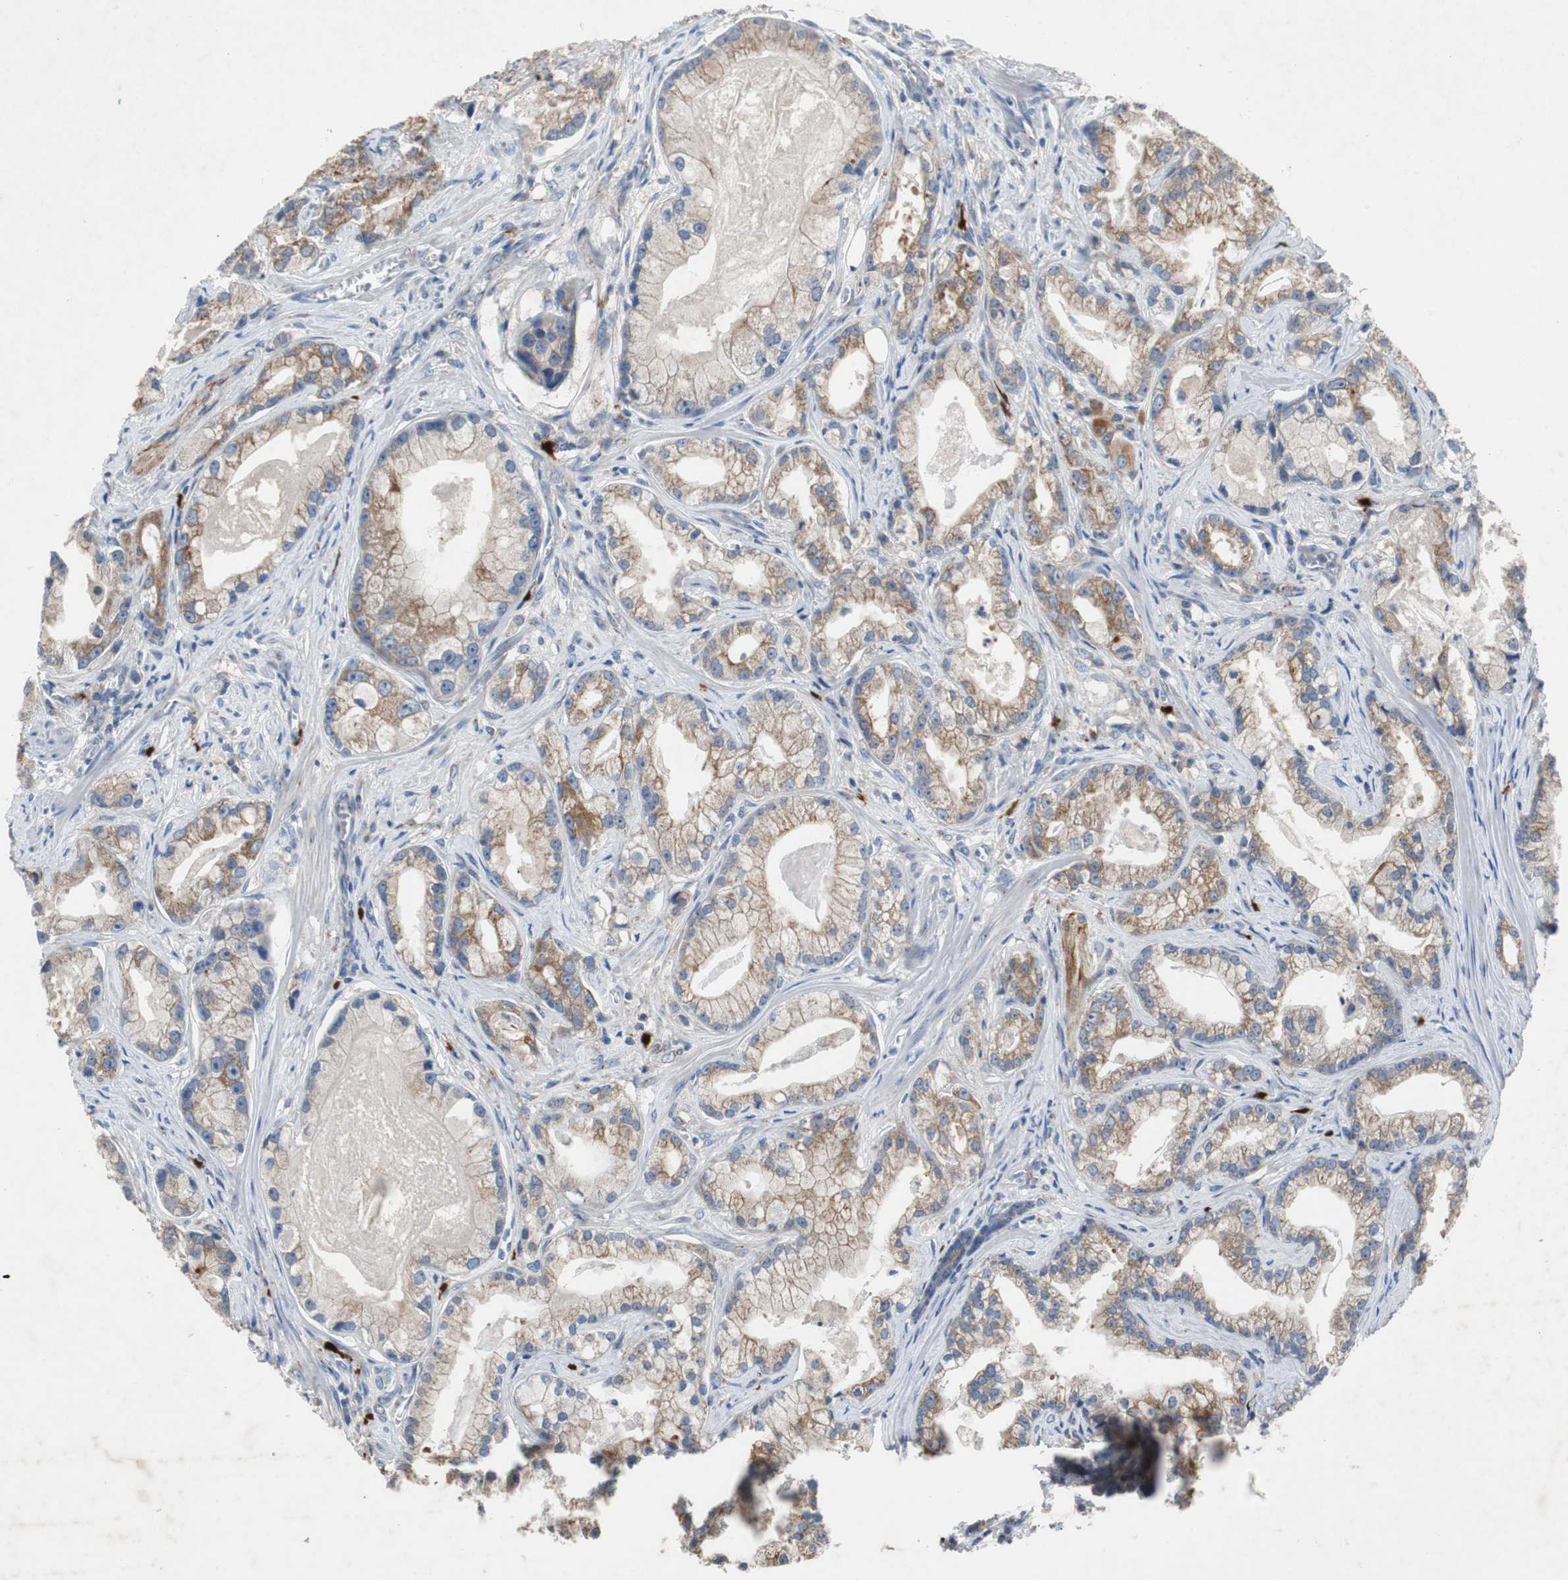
{"staining": {"intensity": "moderate", "quantity": ">75%", "location": "cytoplasmic/membranous"}, "tissue": "prostate cancer", "cell_type": "Tumor cells", "image_type": "cancer", "snomed": [{"axis": "morphology", "description": "Adenocarcinoma, Low grade"}, {"axis": "topography", "description": "Prostate"}], "caption": "Tumor cells demonstrate medium levels of moderate cytoplasmic/membranous positivity in about >75% of cells in human low-grade adenocarcinoma (prostate).", "gene": "CALB2", "patient": {"sex": "male", "age": 59}}